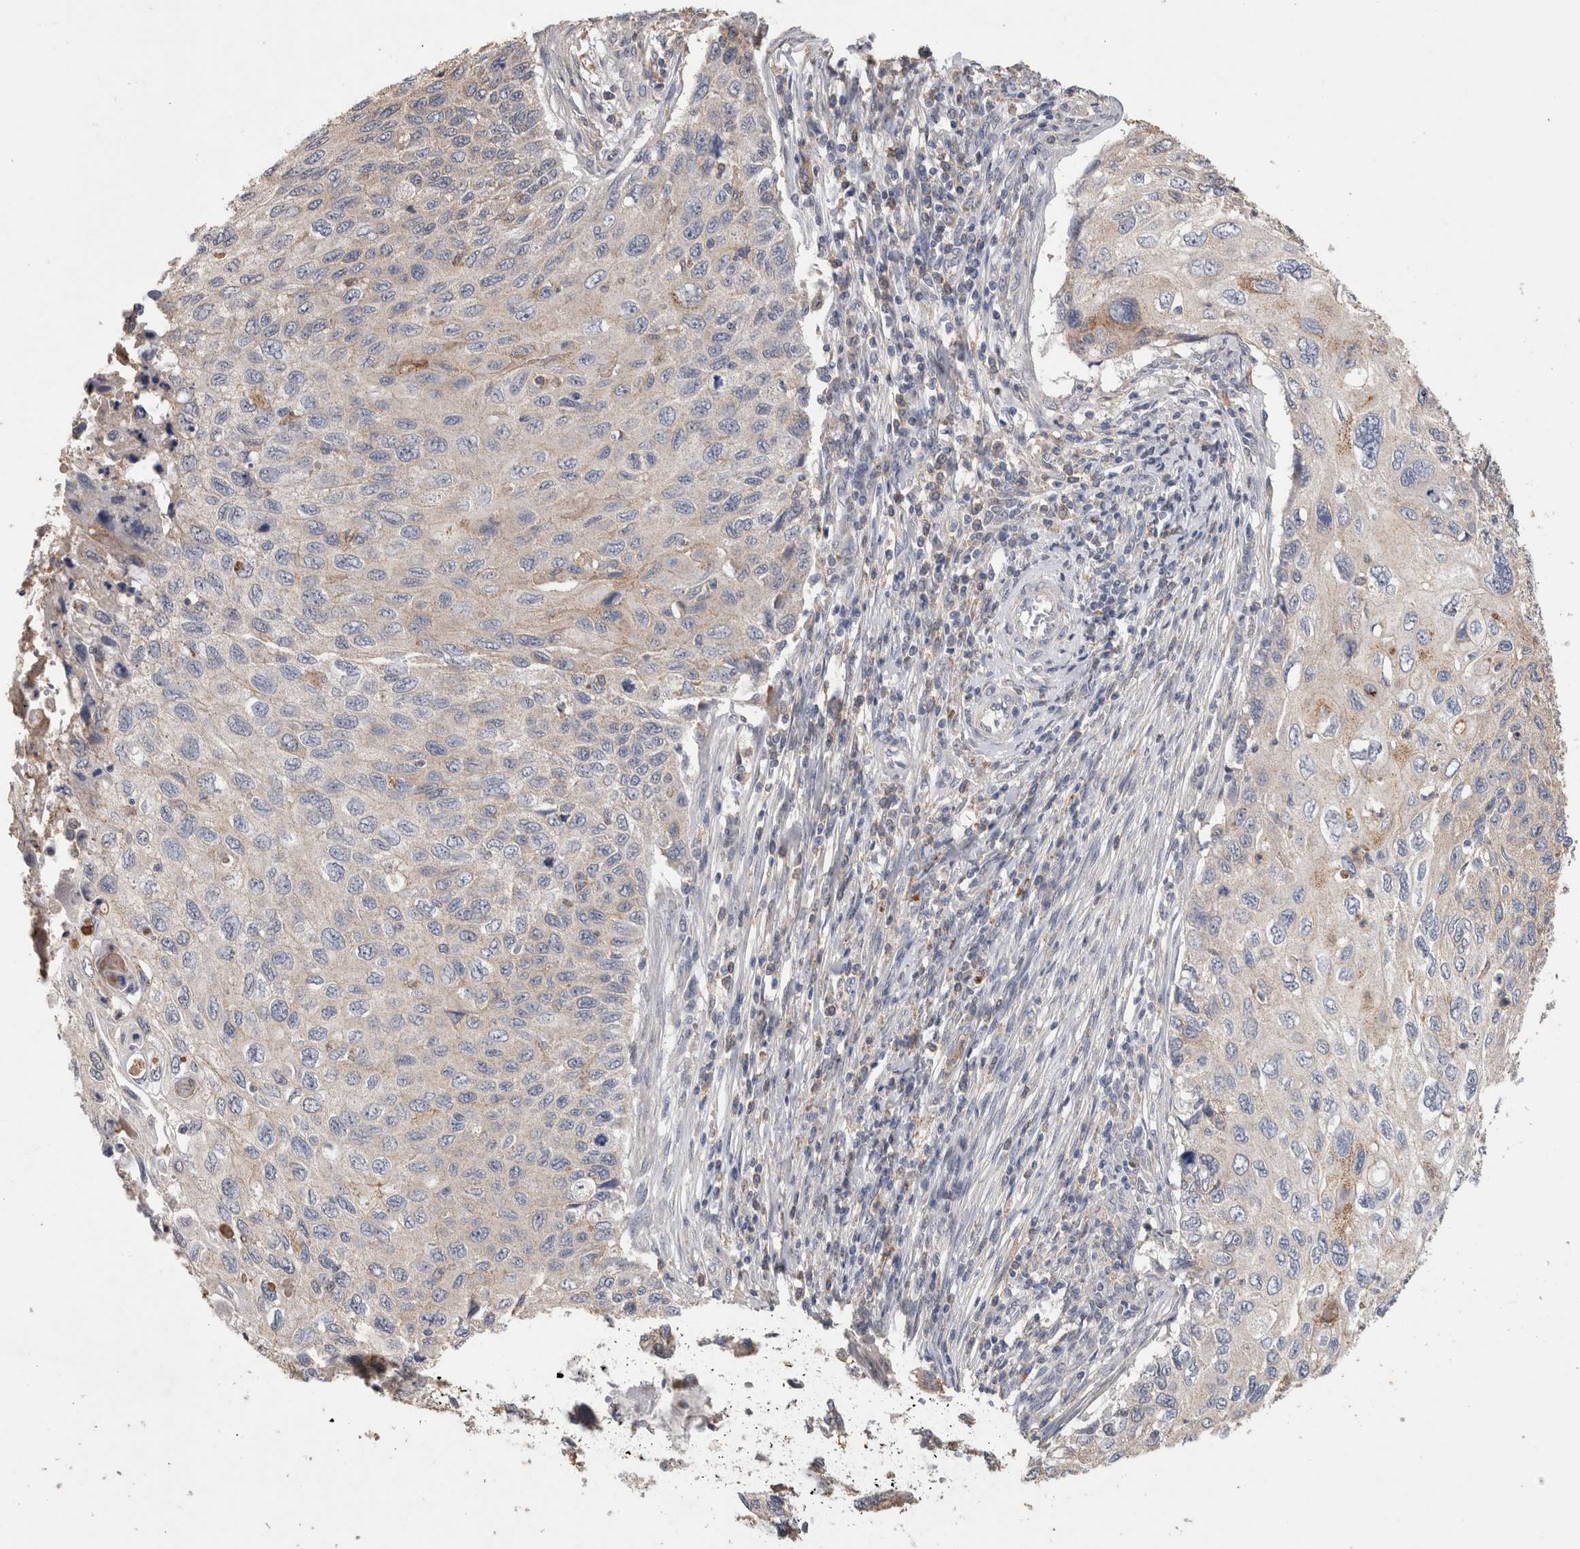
{"staining": {"intensity": "weak", "quantity": "25%-75%", "location": "cytoplasmic/membranous"}, "tissue": "cervical cancer", "cell_type": "Tumor cells", "image_type": "cancer", "snomed": [{"axis": "morphology", "description": "Squamous cell carcinoma, NOS"}, {"axis": "topography", "description": "Cervix"}], "caption": "IHC image of cervical cancer (squamous cell carcinoma) stained for a protein (brown), which demonstrates low levels of weak cytoplasmic/membranous staining in approximately 25%-75% of tumor cells.", "gene": "CNTFR", "patient": {"sex": "female", "age": 70}}